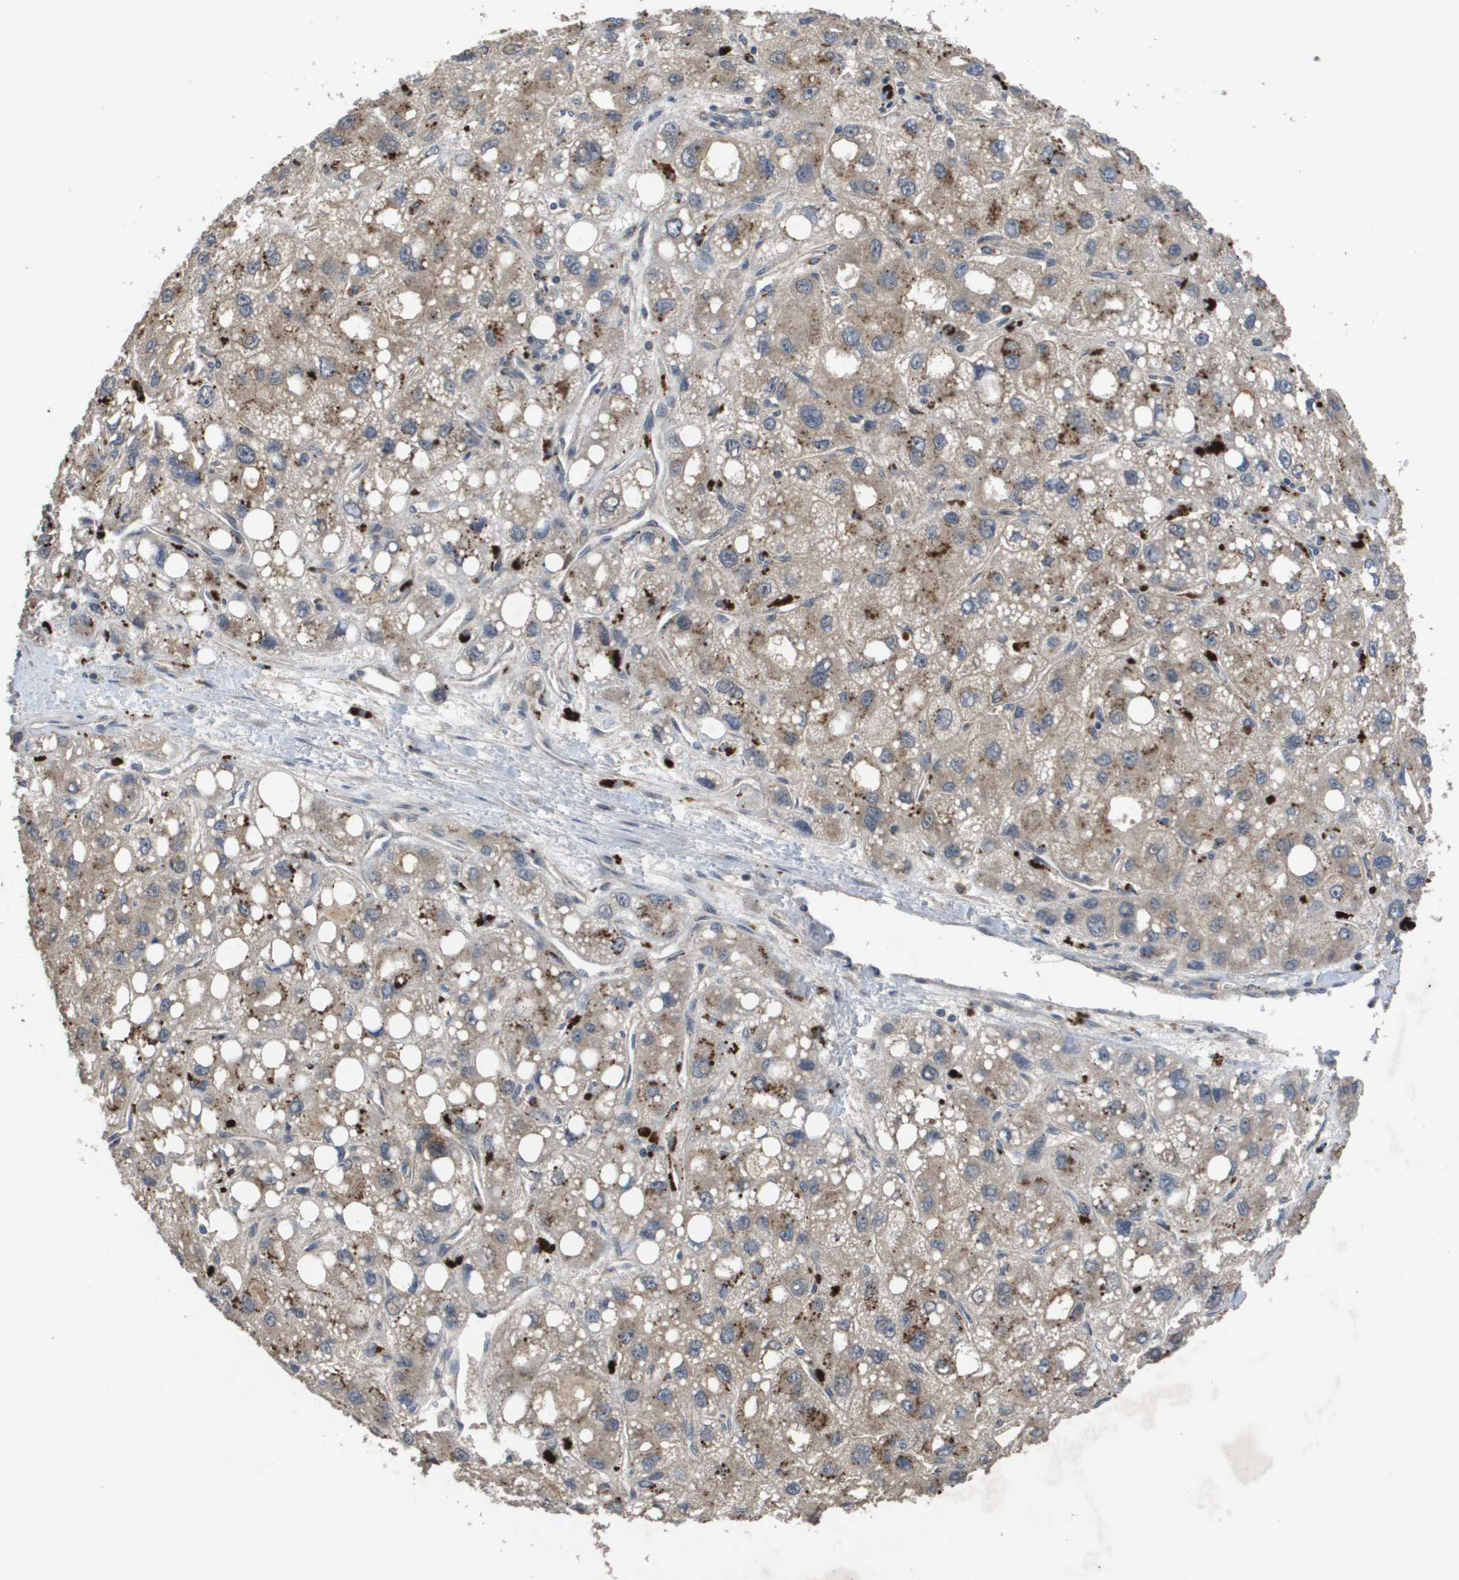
{"staining": {"intensity": "weak", "quantity": ">75%", "location": "cytoplasmic/membranous"}, "tissue": "liver cancer", "cell_type": "Tumor cells", "image_type": "cancer", "snomed": [{"axis": "morphology", "description": "Carcinoma, Hepatocellular, NOS"}, {"axis": "topography", "description": "Liver"}], "caption": "DAB (3,3'-diaminobenzidine) immunohistochemical staining of liver cancer shows weak cytoplasmic/membranous protein positivity in about >75% of tumor cells. Ihc stains the protein in brown and the nuclei are stained blue.", "gene": "PROC", "patient": {"sex": "male", "age": 55}}